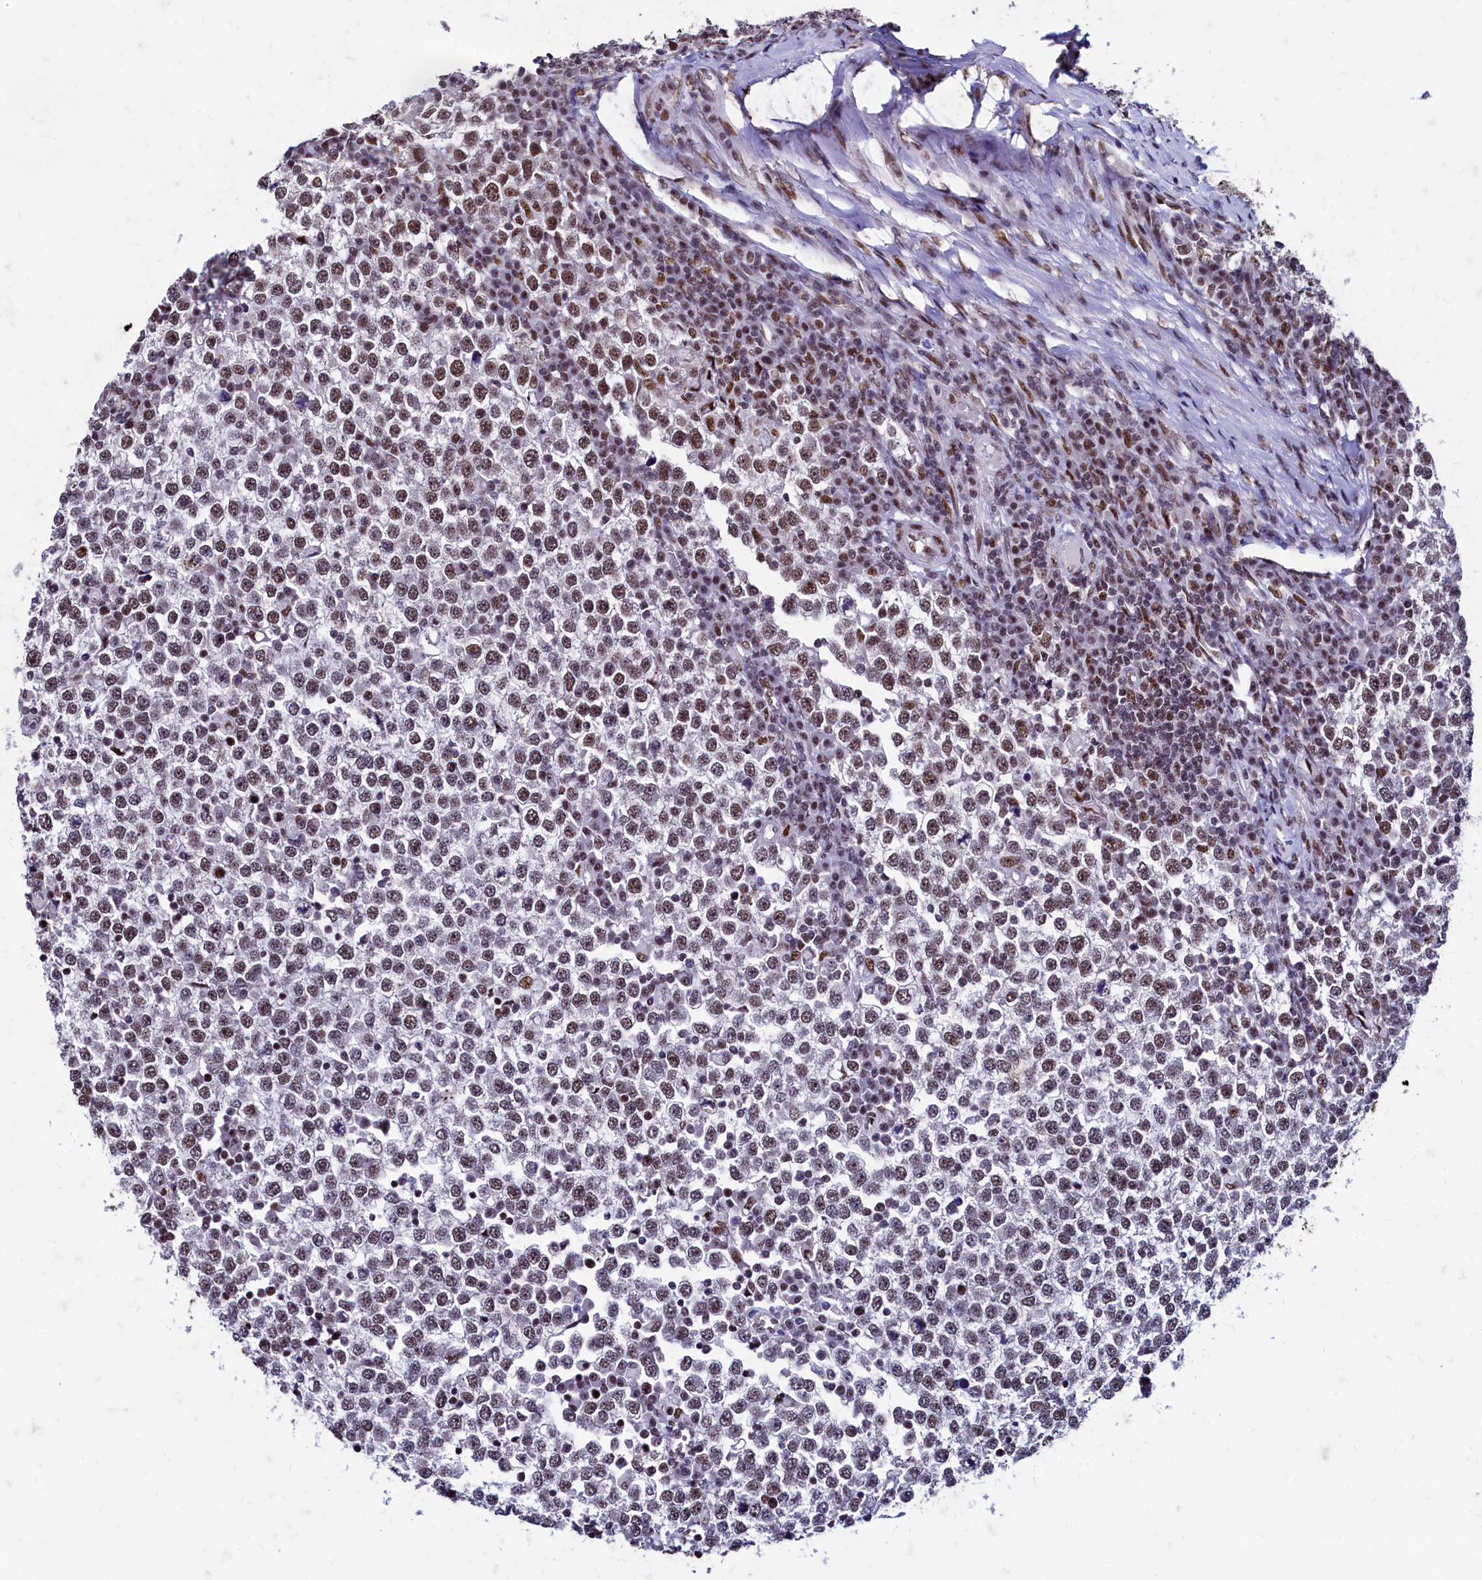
{"staining": {"intensity": "strong", "quantity": "<25%", "location": "nuclear"}, "tissue": "testis cancer", "cell_type": "Tumor cells", "image_type": "cancer", "snomed": [{"axis": "morphology", "description": "Seminoma, NOS"}, {"axis": "topography", "description": "Testis"}], "caption": "A high-resolution histopathology image shows immunohistochemistry staining of testis cancer, which displays strong nuclear expression in about <25% of tumor cells.", "gene": "CPSF7", "patient": {"sex": "male", "age": 65}}